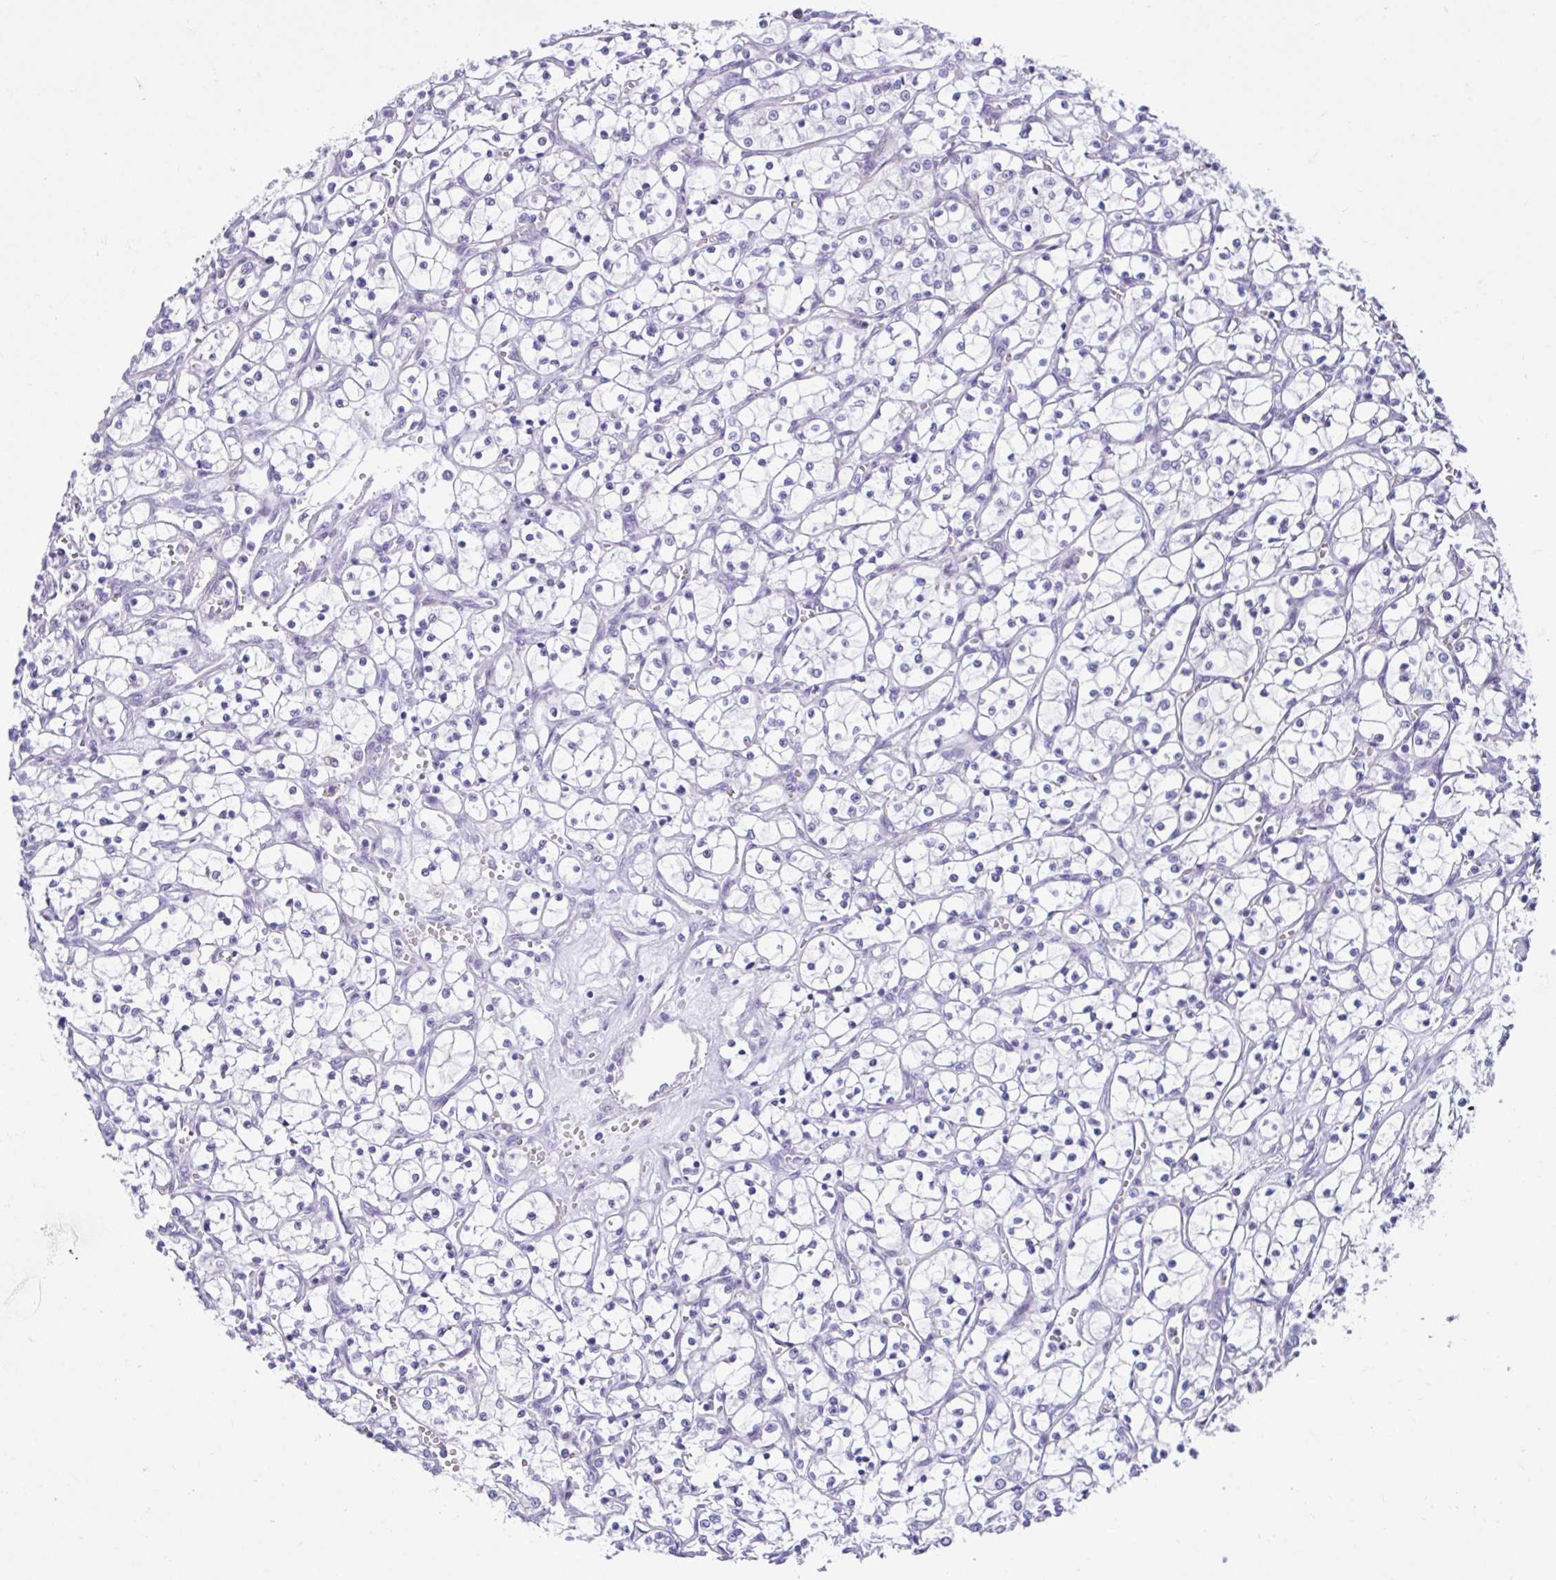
{"staining": {"intensity": "negative", "quantity": "none", "location": "none"}, "tissue": "renal cancer", "cell_type": "Tumor cells", "image_type": "cancer", "snomed": [{"axis": "morphology", "description": "Adenocarcinoma, NOS"}, {"axis": "topography", "description": "Kidney"}], "caption": "Immunohistochemical staining of human adenocarcinoma (renal) shows no significant positivity in tumor cells.", "gene": "NHLH2", "patient": {"sex": "female", "age": 69}}